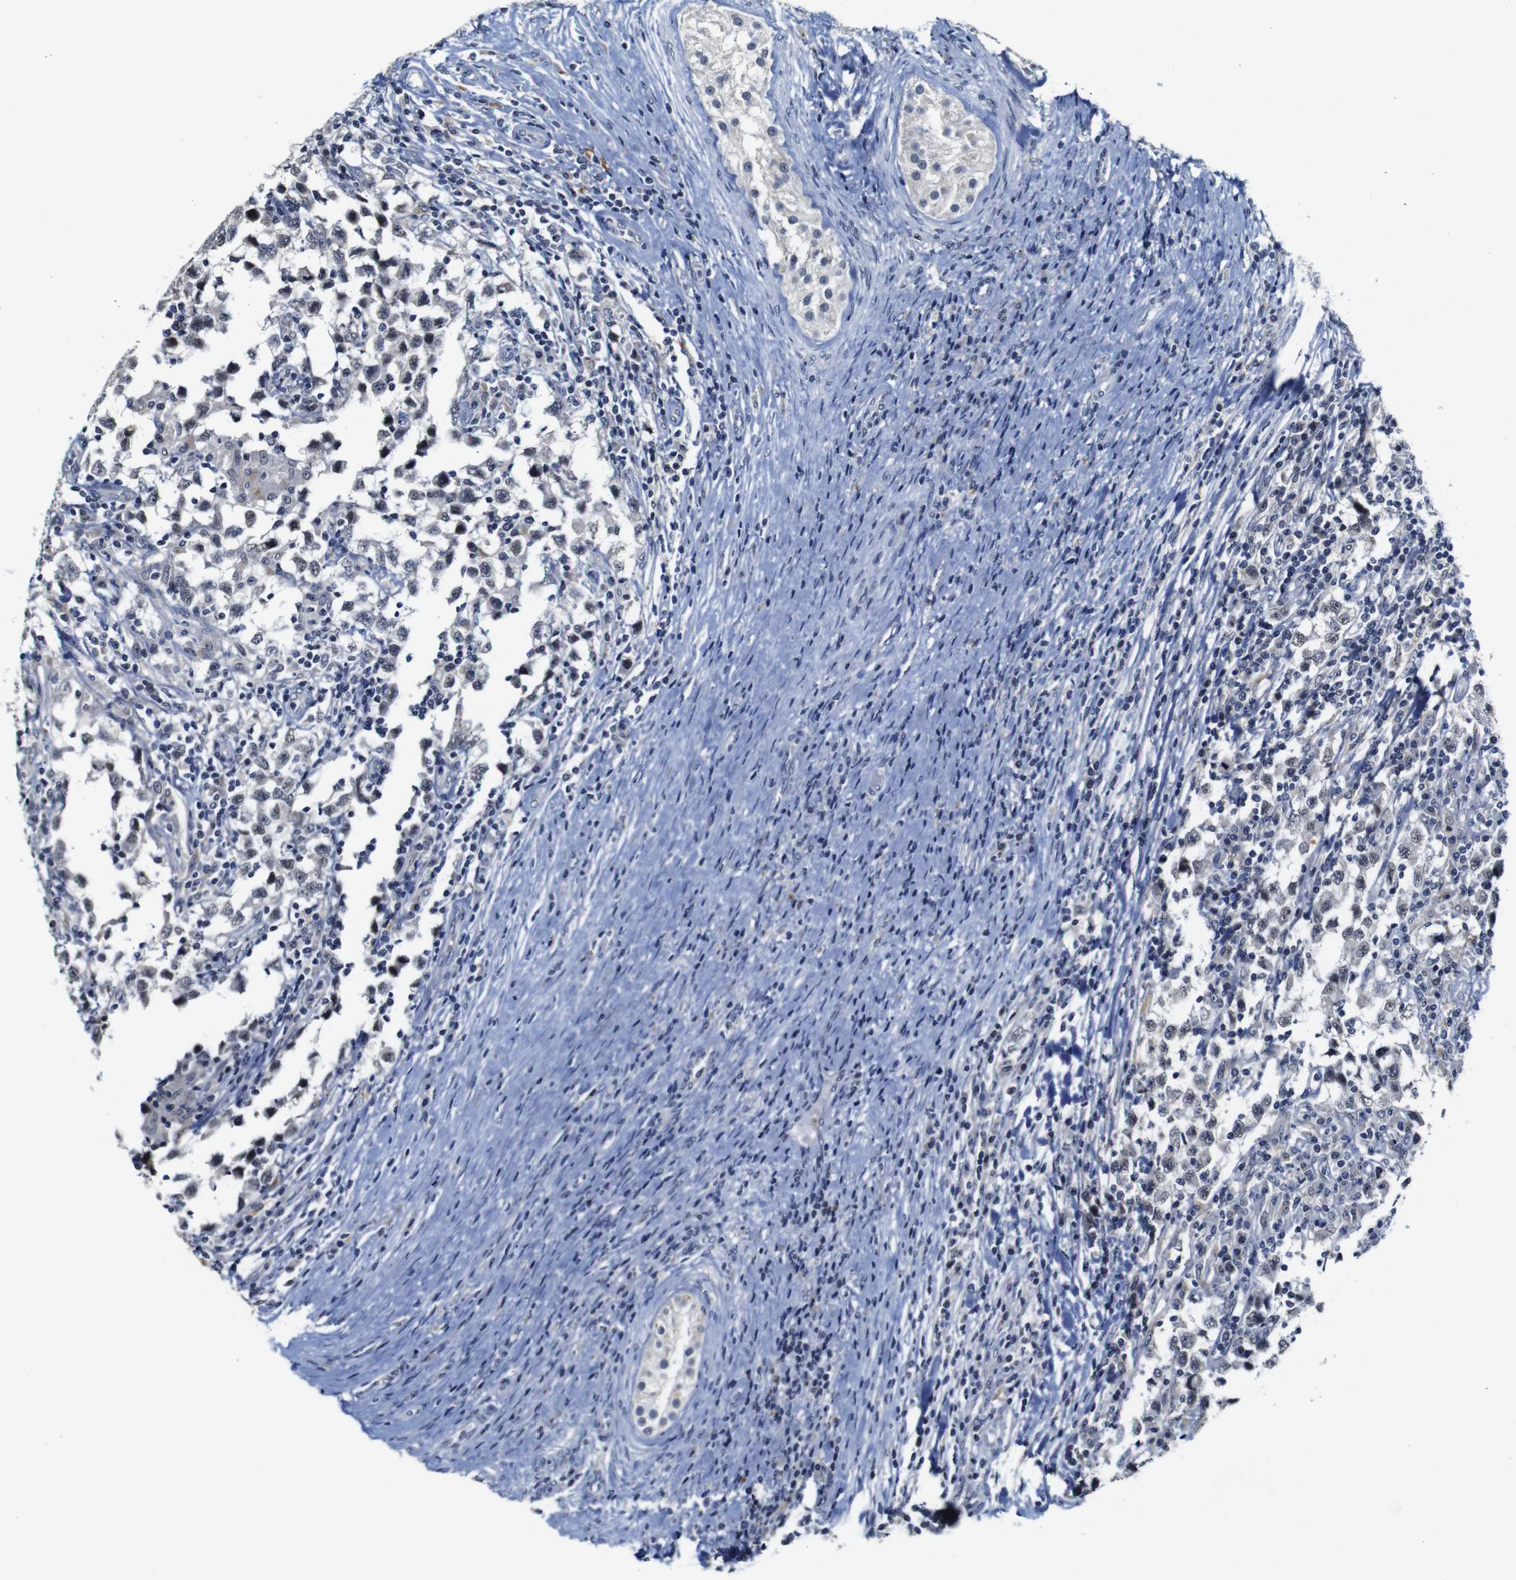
{"staining": {"intensity": "moderate", "quantity": "<25%", "location": "nuclear"}, "tissue": "testis cancer", "cell_type": "Tumor cells", "image_type": "cancer", "snomed": [{"axis": "morphology", "description": "Carcinoma, Embryonal, NOS"}, {"axis": "topography", "description": "Testis"}], "caption": "Immunohistochemistry image of neoplastic tissue: testis embryonal carcinoma stained using immunohistochemistry (IHC) reveals low levels of moderate protein expression localized specifically in the nuclear of tumor cells, appearing as a nuclear brown color.", "gene": "NTRK3", "patient": {"sex": "male", "age": 21}}